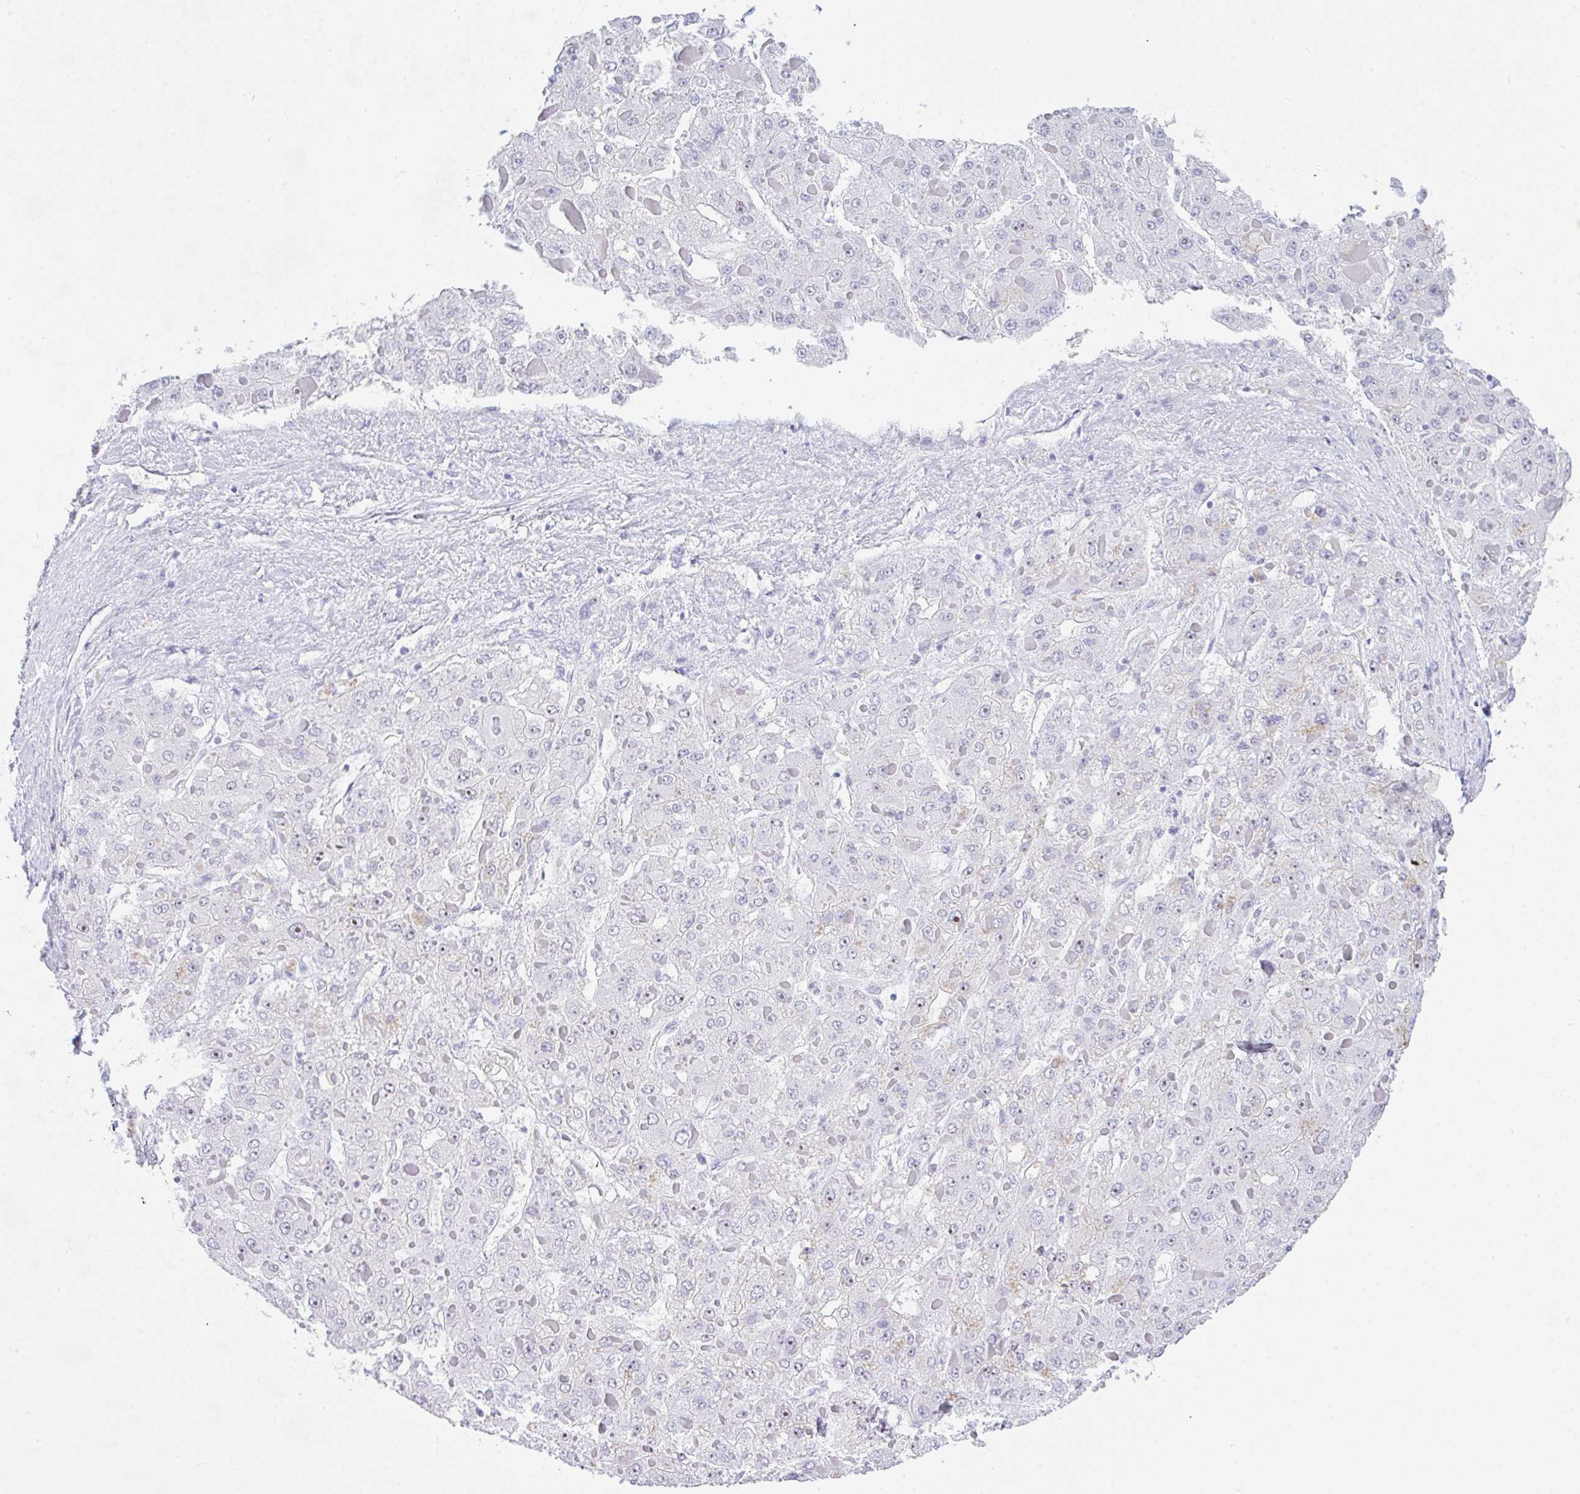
{"staining": {"intensity": "negative", "quantity": "none", "location": "none"}, "tissue": "liver cancer", "cell_type": "Tumor cells", "image_type": "cancer", "snomed": [{"axis": "morphology", "description": "Carcinoma, Hepatocellular, NOS"}, {"axis": "topography", "description": "Liver"}], "caption": "Human hepatocellular carcinoma (liver) stained for a protein using IHC reveals no expression in tumor cells.", "gene": "NDUFAF8", "patient": {"sex": "female", "age": 73}}